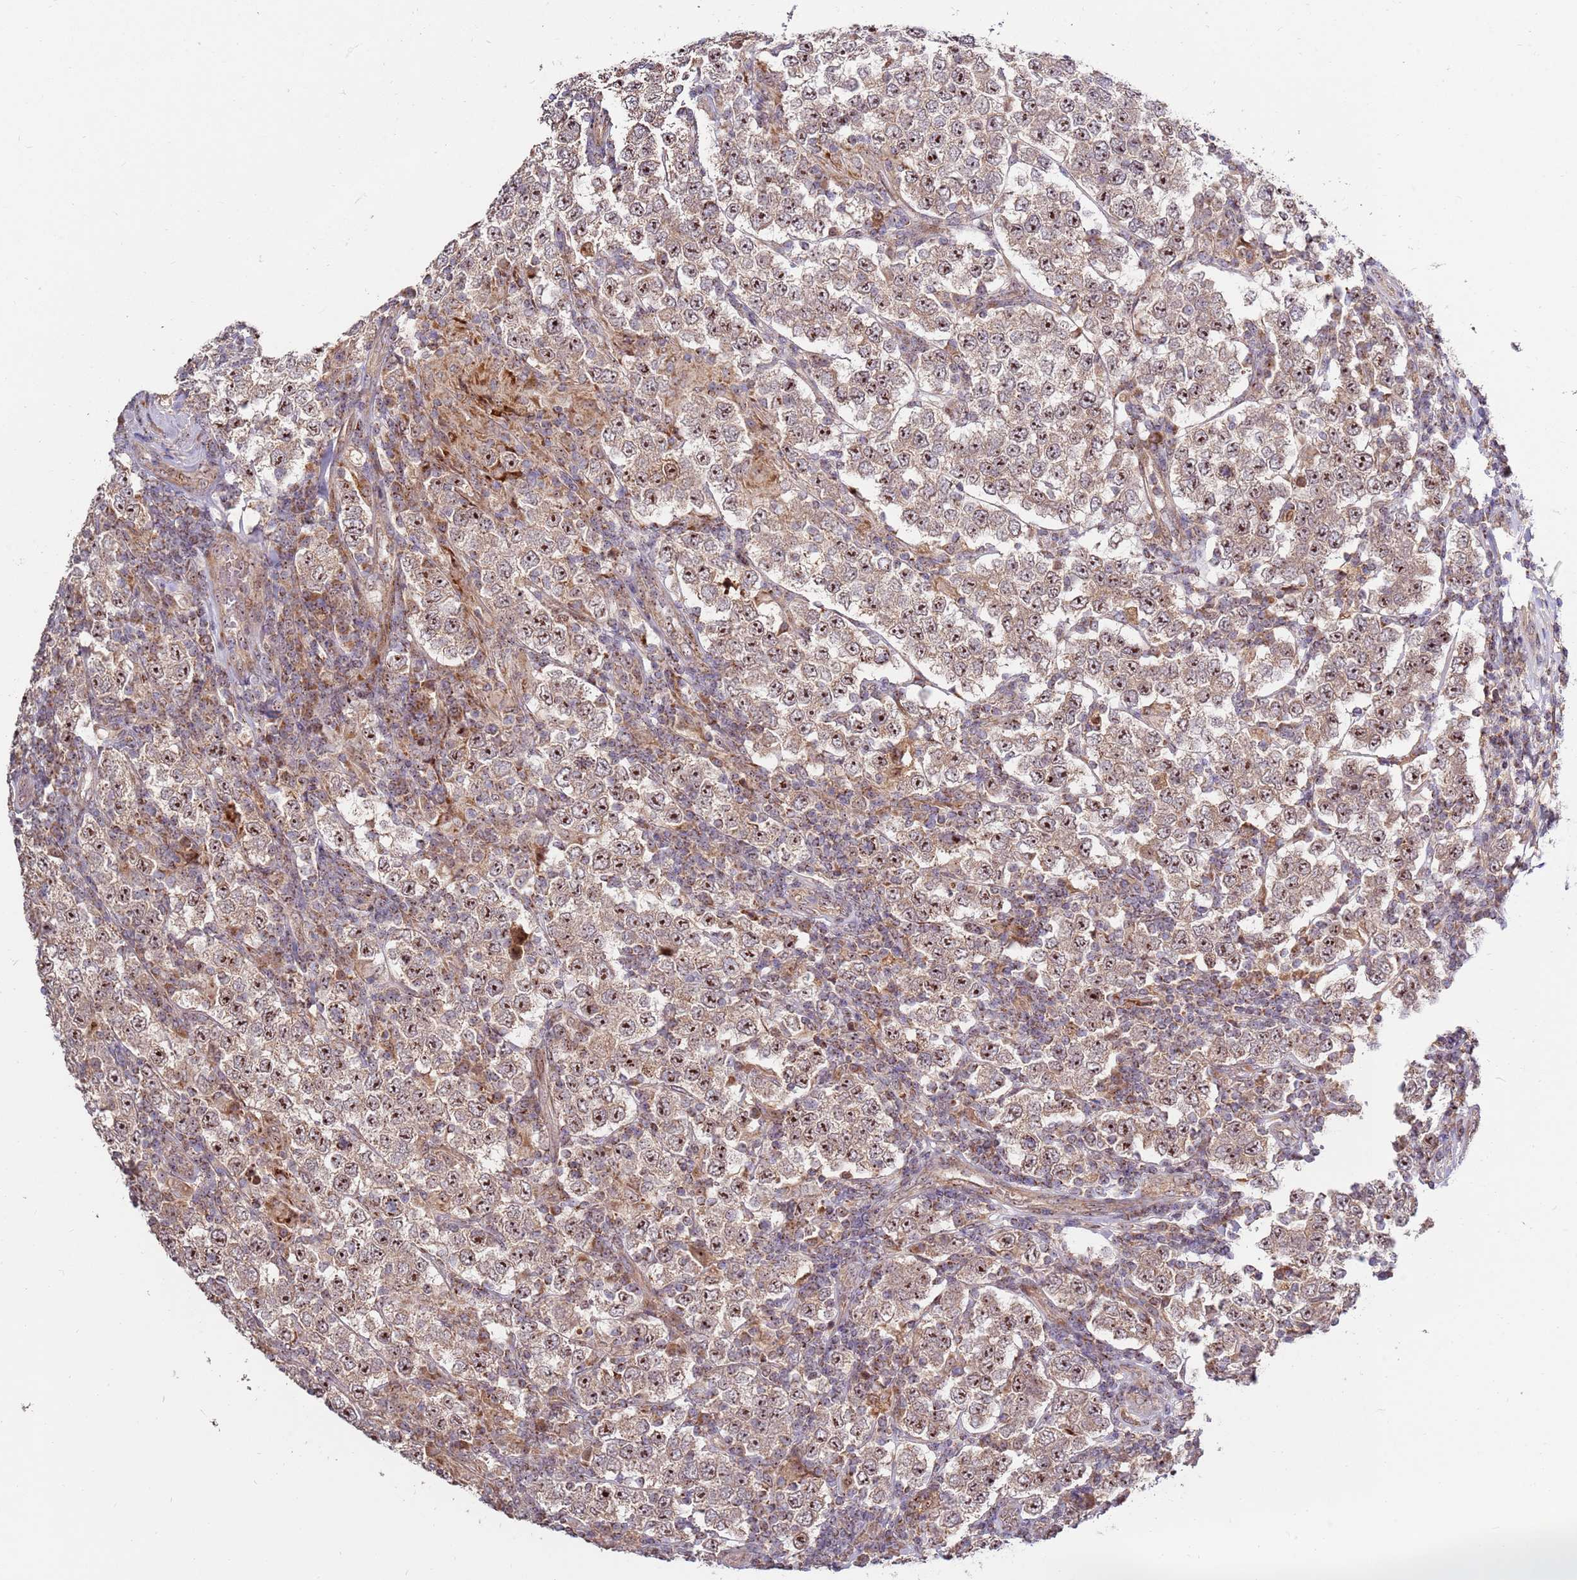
{"staining": {"intensity": "moderate", "quantity": ">75%", "location": "cytoplasmic/membranous,nuclear"}, "tissue": "testis cancer", "cell_type": "Tumor cells", "image_type": "cancer", "snomed": [{"axis": "morphology", "description": "Normal tissue, NOS"}, {"axis": "morphology", "description": "Urothelial carcinoma, High grade"}, {"axis": "morphology", "description": "Seminoma, NOS"}, {"axis": "morphology", "description": "Carcinoma, Embryonal, NOS"}, {"axis": "topography", "description": "Urinary bladder"}, {"axis": "topography", "description": "Testis"}], "caption": "Immunohistochemistry of testis cancer (seminoma) demonstrates medium levels of moderate cytoplasmic/membranous and nuclear staining in approximately >75% of tumor cells.", "gene": "KIF25", "patient": {"sex": "male", "age": 41}}